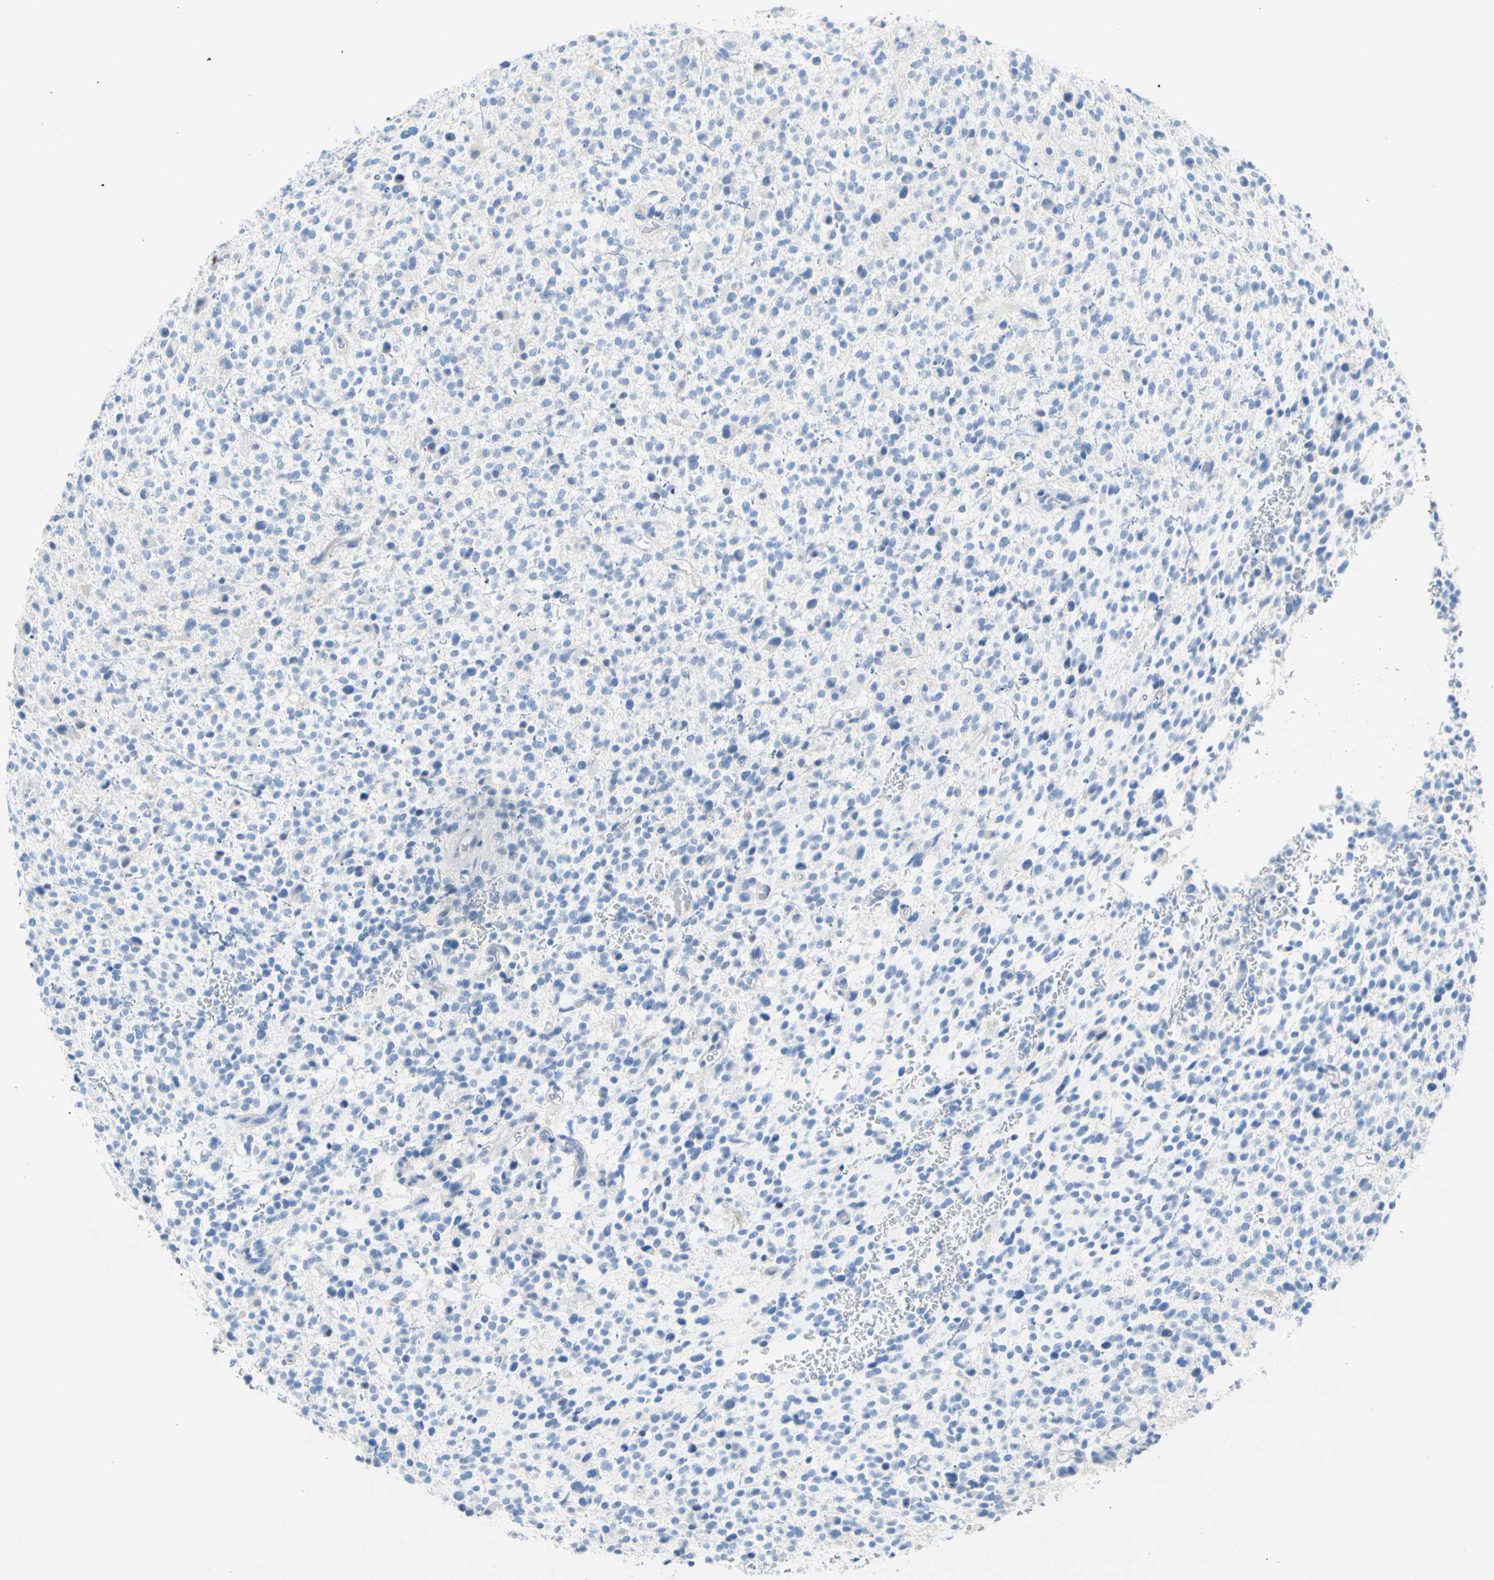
{"staining": {"intensity": "negative", "quantity": "none", "location": "none"}, "tissue": "glioma", "cell_type": "Tumor cells", "image_type": "cancer", "snomed": [{"axis": "morphology", "description": "Glioma, malignant, High grade"}, {"axis": "topography", "description": "Brain"}], "caption": "An immunohistochemistry (IHC) image of malignant glioma (high-grade) is shown. There is no staining in tumor cells of malignant glioma (high-grade).", "gene": "CEL", "patient": {"sex": "male", "age": 48}}